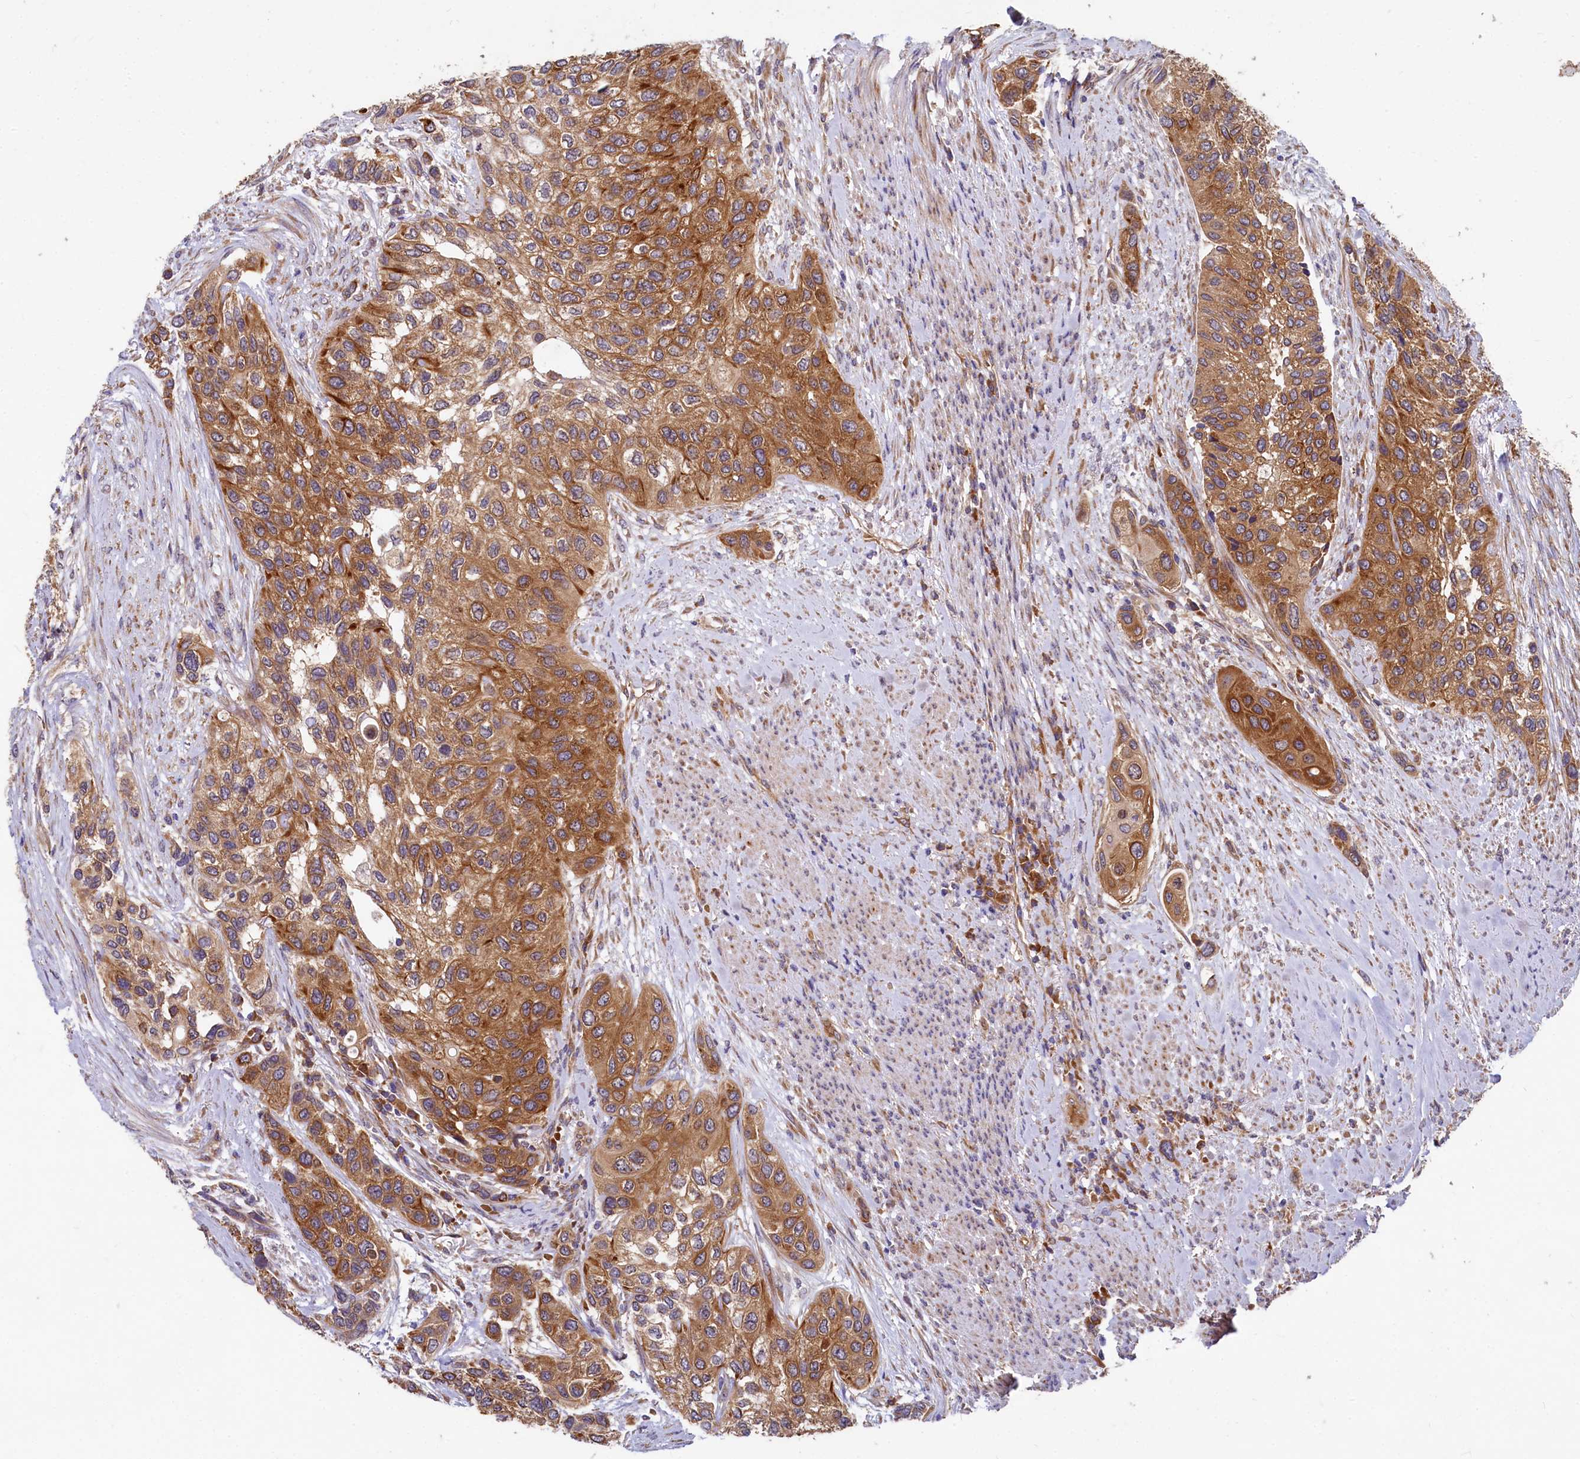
{"staining": {"intensity": "strong", "quantity": ">75%", "location": "cytoplasmic/membranous"}, "tissue": "urothelial cancer", "cell_type": "Tumor cells", "image_type": "cancer", "snomed": [{"axis": "morphology", "description": "Normal tissue, NOS"}, {"axis": "morphology", "description": "Urothelial carcinoma, High grade"}, {"axis": "topography", "description": "Vascular tissue"}, {"axis": "topography", "description": "Urinary bladder"}], "caption": "Urothelial cancer stained for a protein displays strong cytoplasmic/membranous positivity in tumor cells. The staining was performed using DAB (3,3'-diaminobenzidine) to visualize the protein expression in brown, while the nuclei were stained in blue with hematoxylin (Magnification: 20x).", "gene": "EIF2B2", "patient": {"sex": "female", "age": 56}}